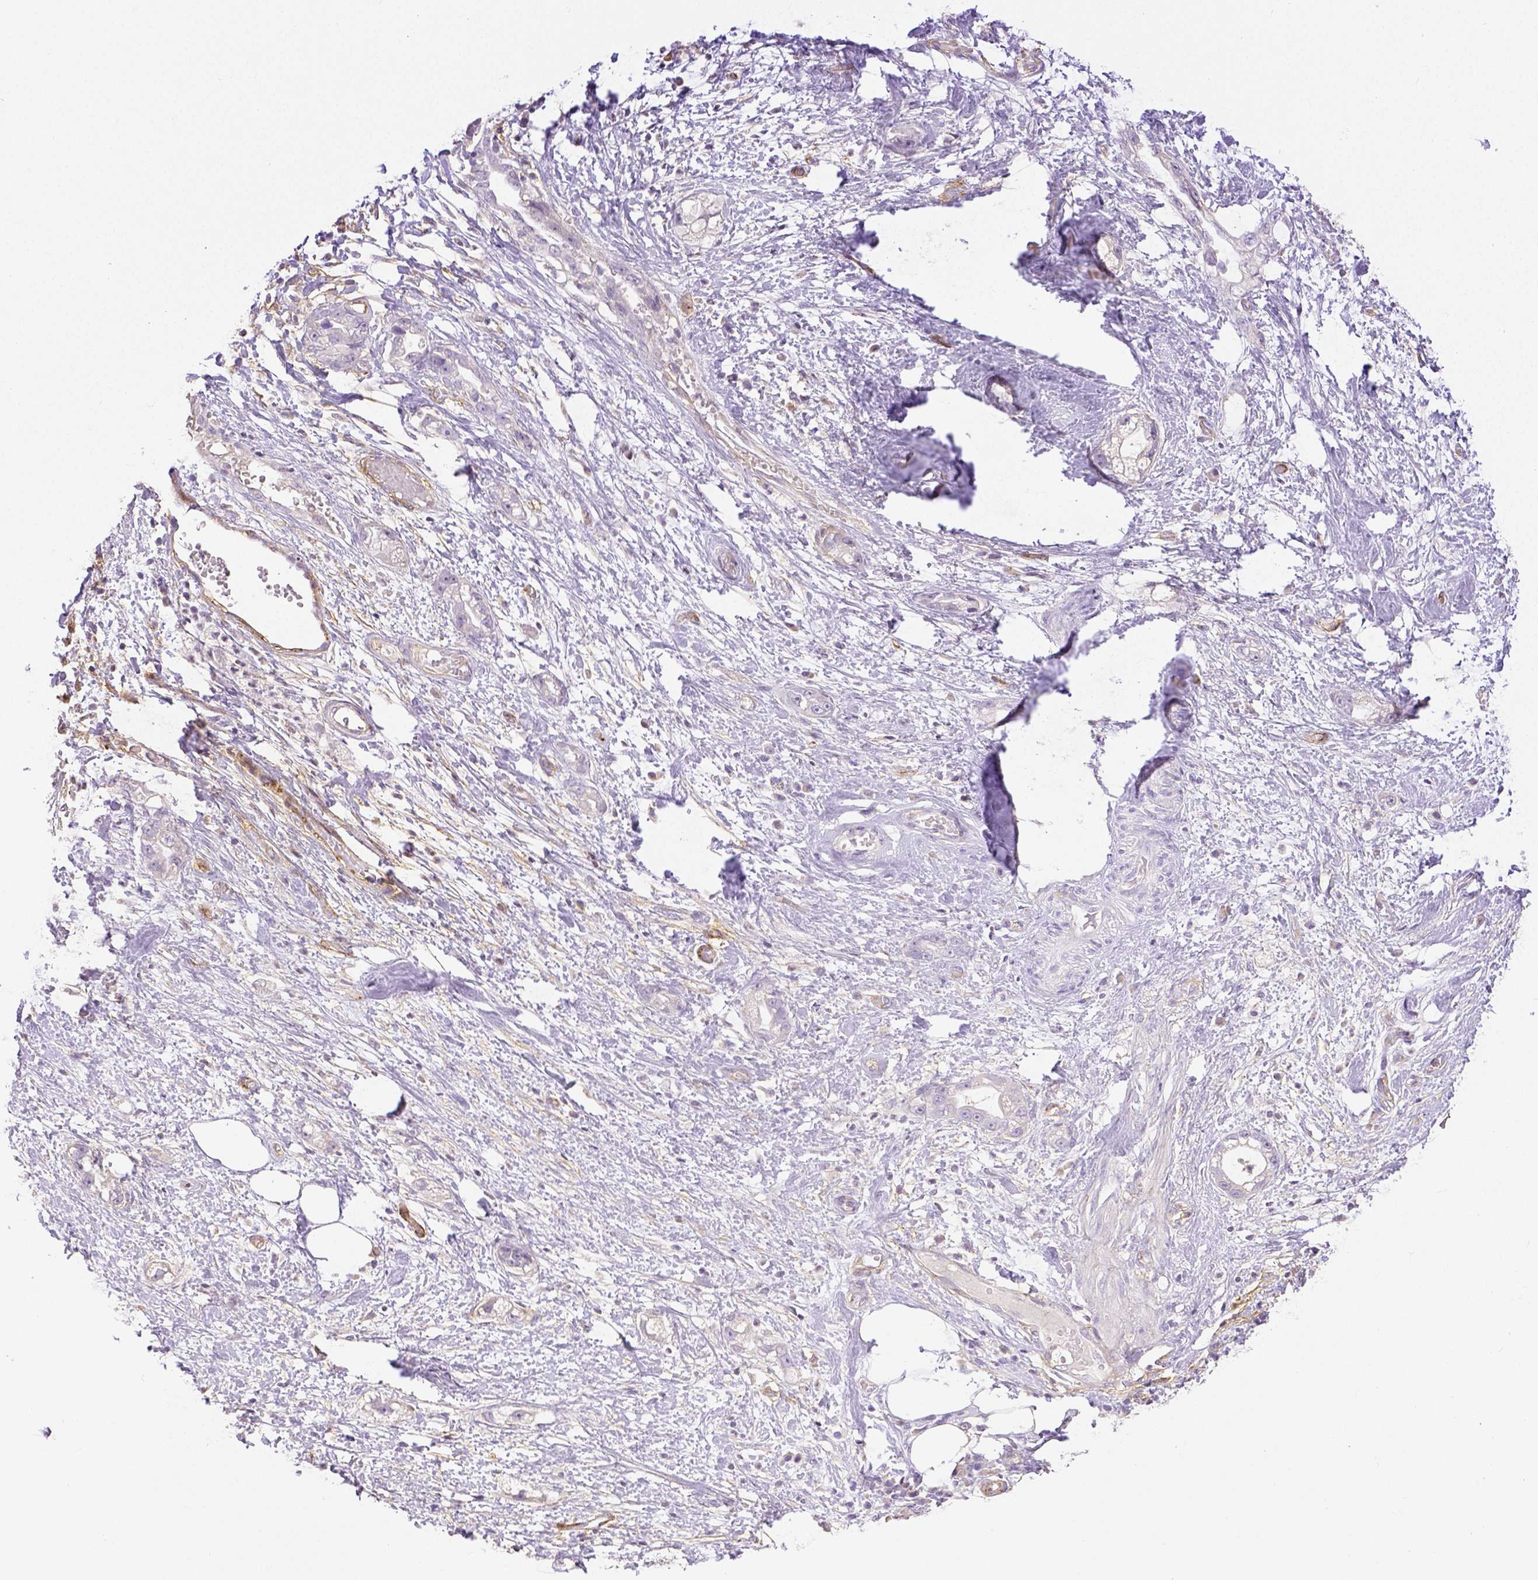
{"staining": {"intensity": "negative", "quantity": "none", "location": "none"}, "tissue": "stomach cancer", "cell_type": "Tumor cells", "image_type": "cancer", "snomed": [{"axis": "morphology", "description": "Adenocarcinoma, NOS"}, {"axis": "topography", "description": "Stomach"}], "caption": "Micrograph shows no significant protein staining in tumor cells of adenocarcinoma (stomach).", "gene": "THY1", "patient": {"sex": "male", "age": 55}}